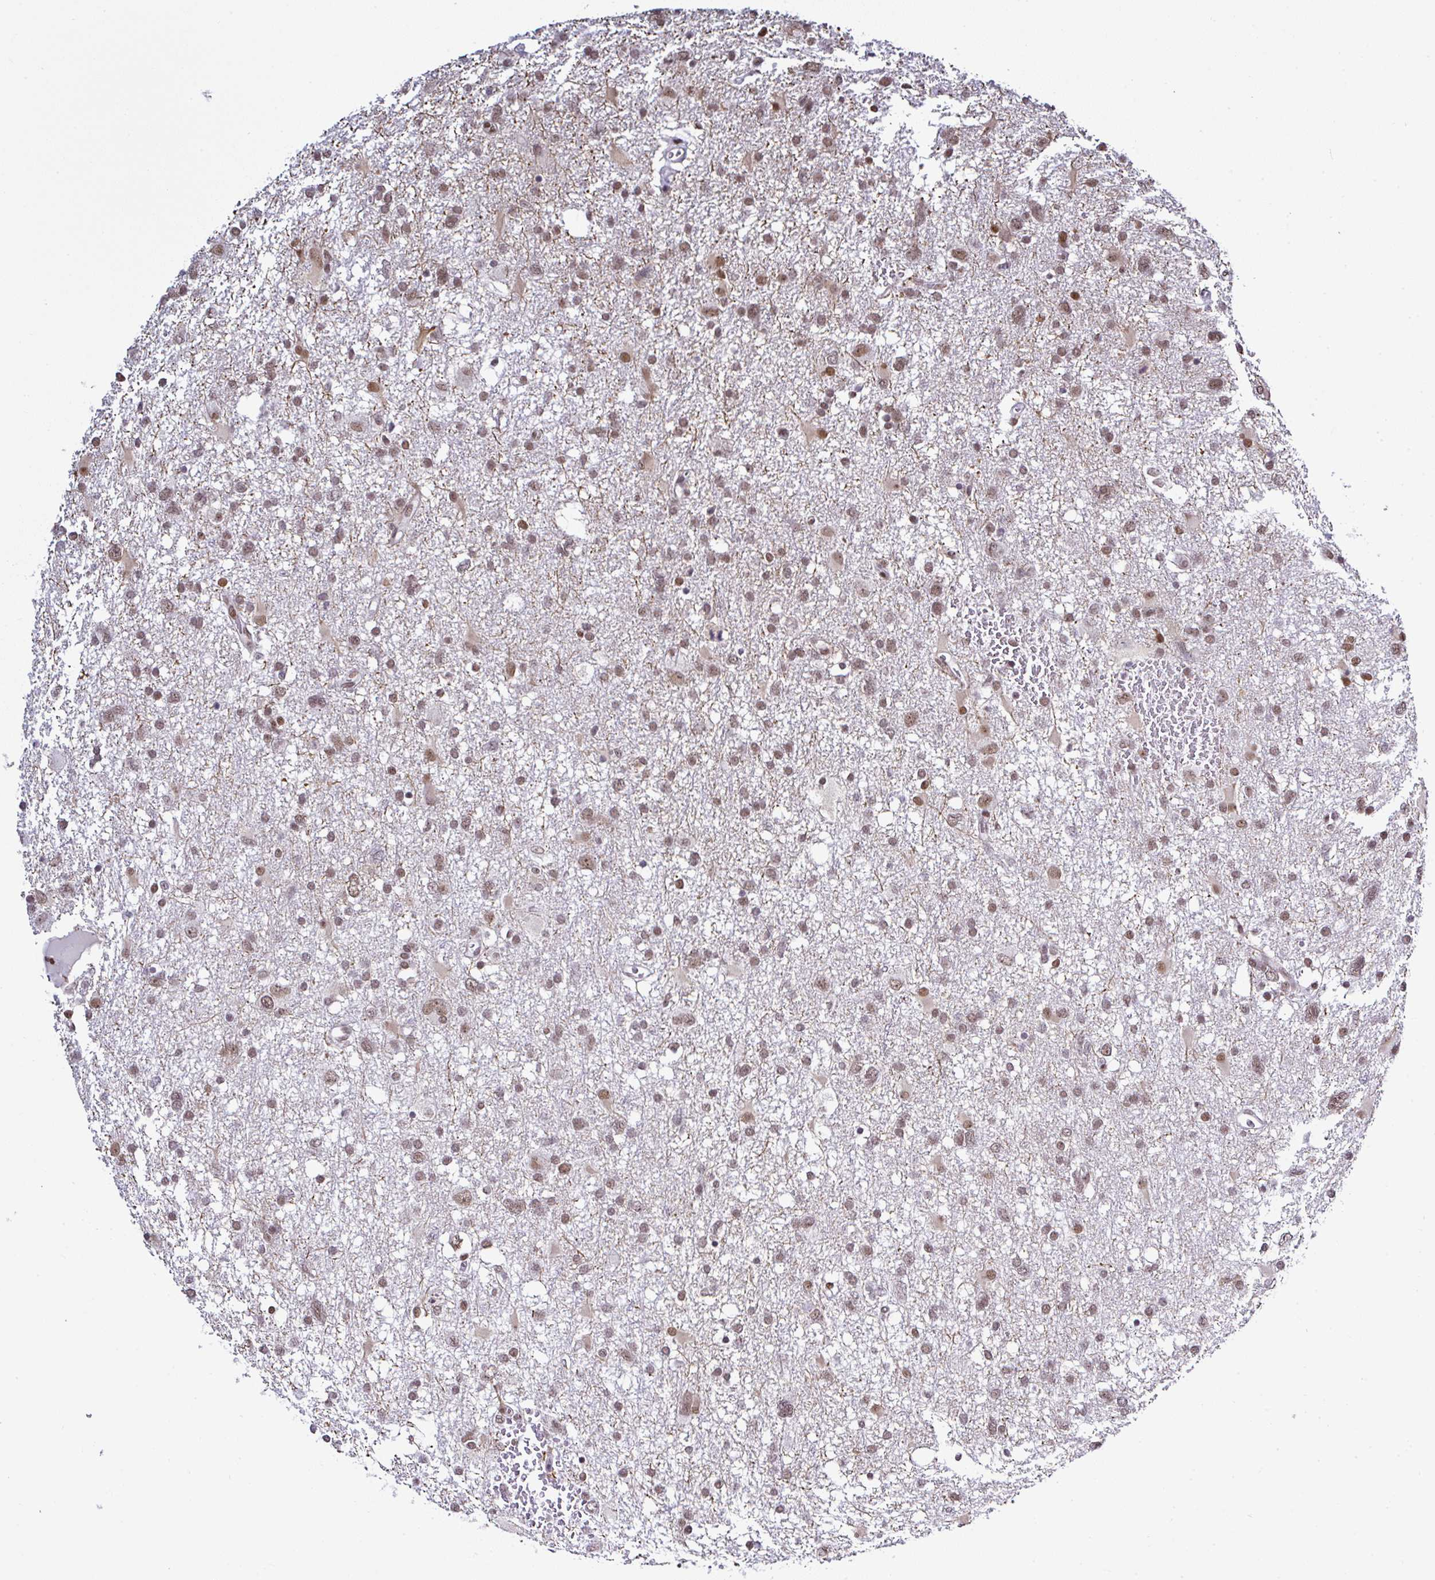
{"staining": {"intensity": "moderate", "quantity": ">75%", "location": "nuclear"}, "tissue": "glioma", "cell_type": "Tumor cells", "image_type": "cancer", "snomed": [{"axis": "morphology", "description": "Glioma, malignant, High grade"}, {"axis": "topography", "description": "Brain"}], "caption": "Moderate nuclear expression for a protein is identified in about >75% of tumor cells of malignant glioma (high-grade) using immunohistochemistry (IHC).", "gene": "DR1", "patient": {"sex": "male", "age": 61}}